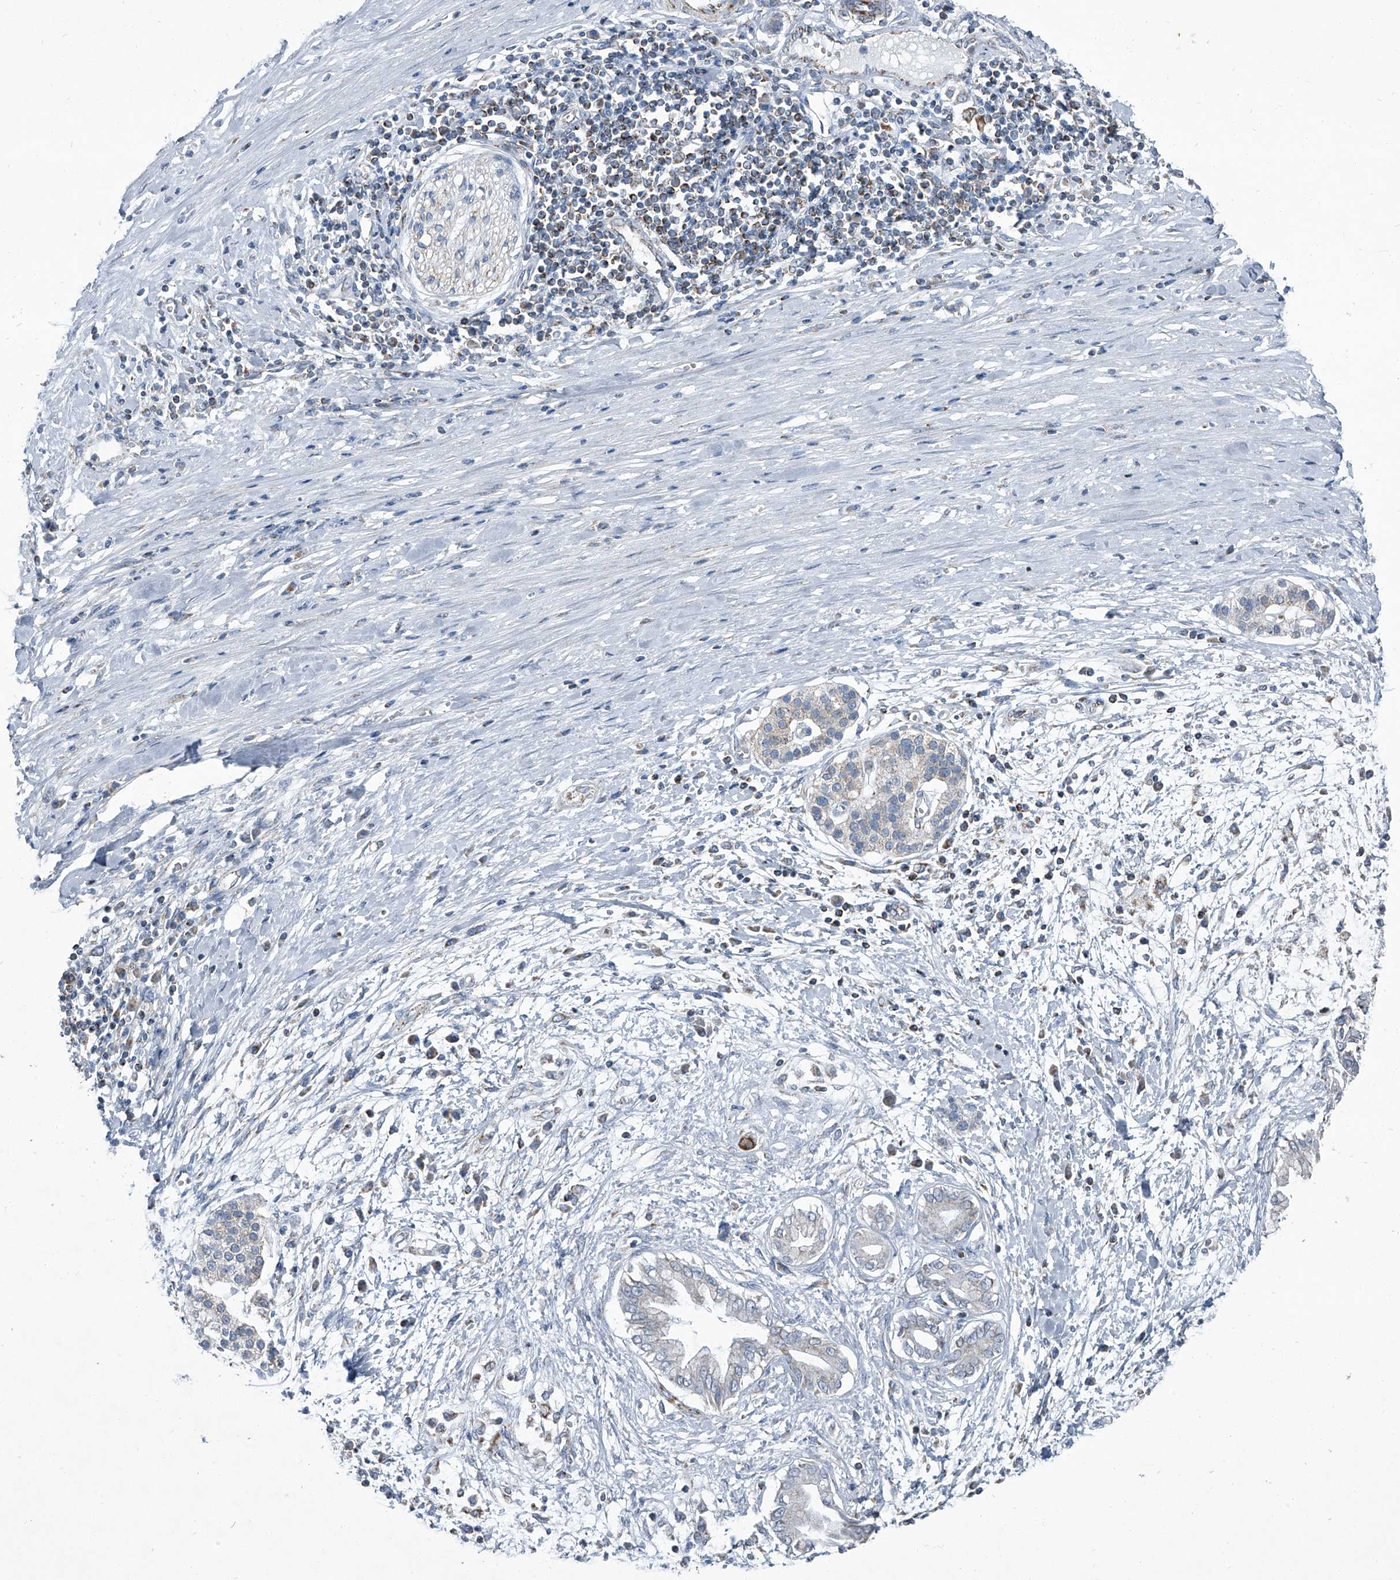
{"staining": {"intensity": "strong", "quantity": "<25%", "location": "cytoplasmic/membranous"}, "tissue": "pancreatic cancer", "cell_type": "Tumor cells", "image_type": "cancer", "snomed": [{"axis": "morphology", "description": "Adenocarcinoma, NOS"}, {"axis": "topography", "description": "Pancreas"}], "caption": "Immunohistochemical staining of pancreatic cancer (adenocarcinoma) demonstrates medium levels of strong cytoplasmic/membranous expression in approximately <25% of tumor cells.", "gene": "CHRNA7", "patient": {"sex": "male", "age": 58}}